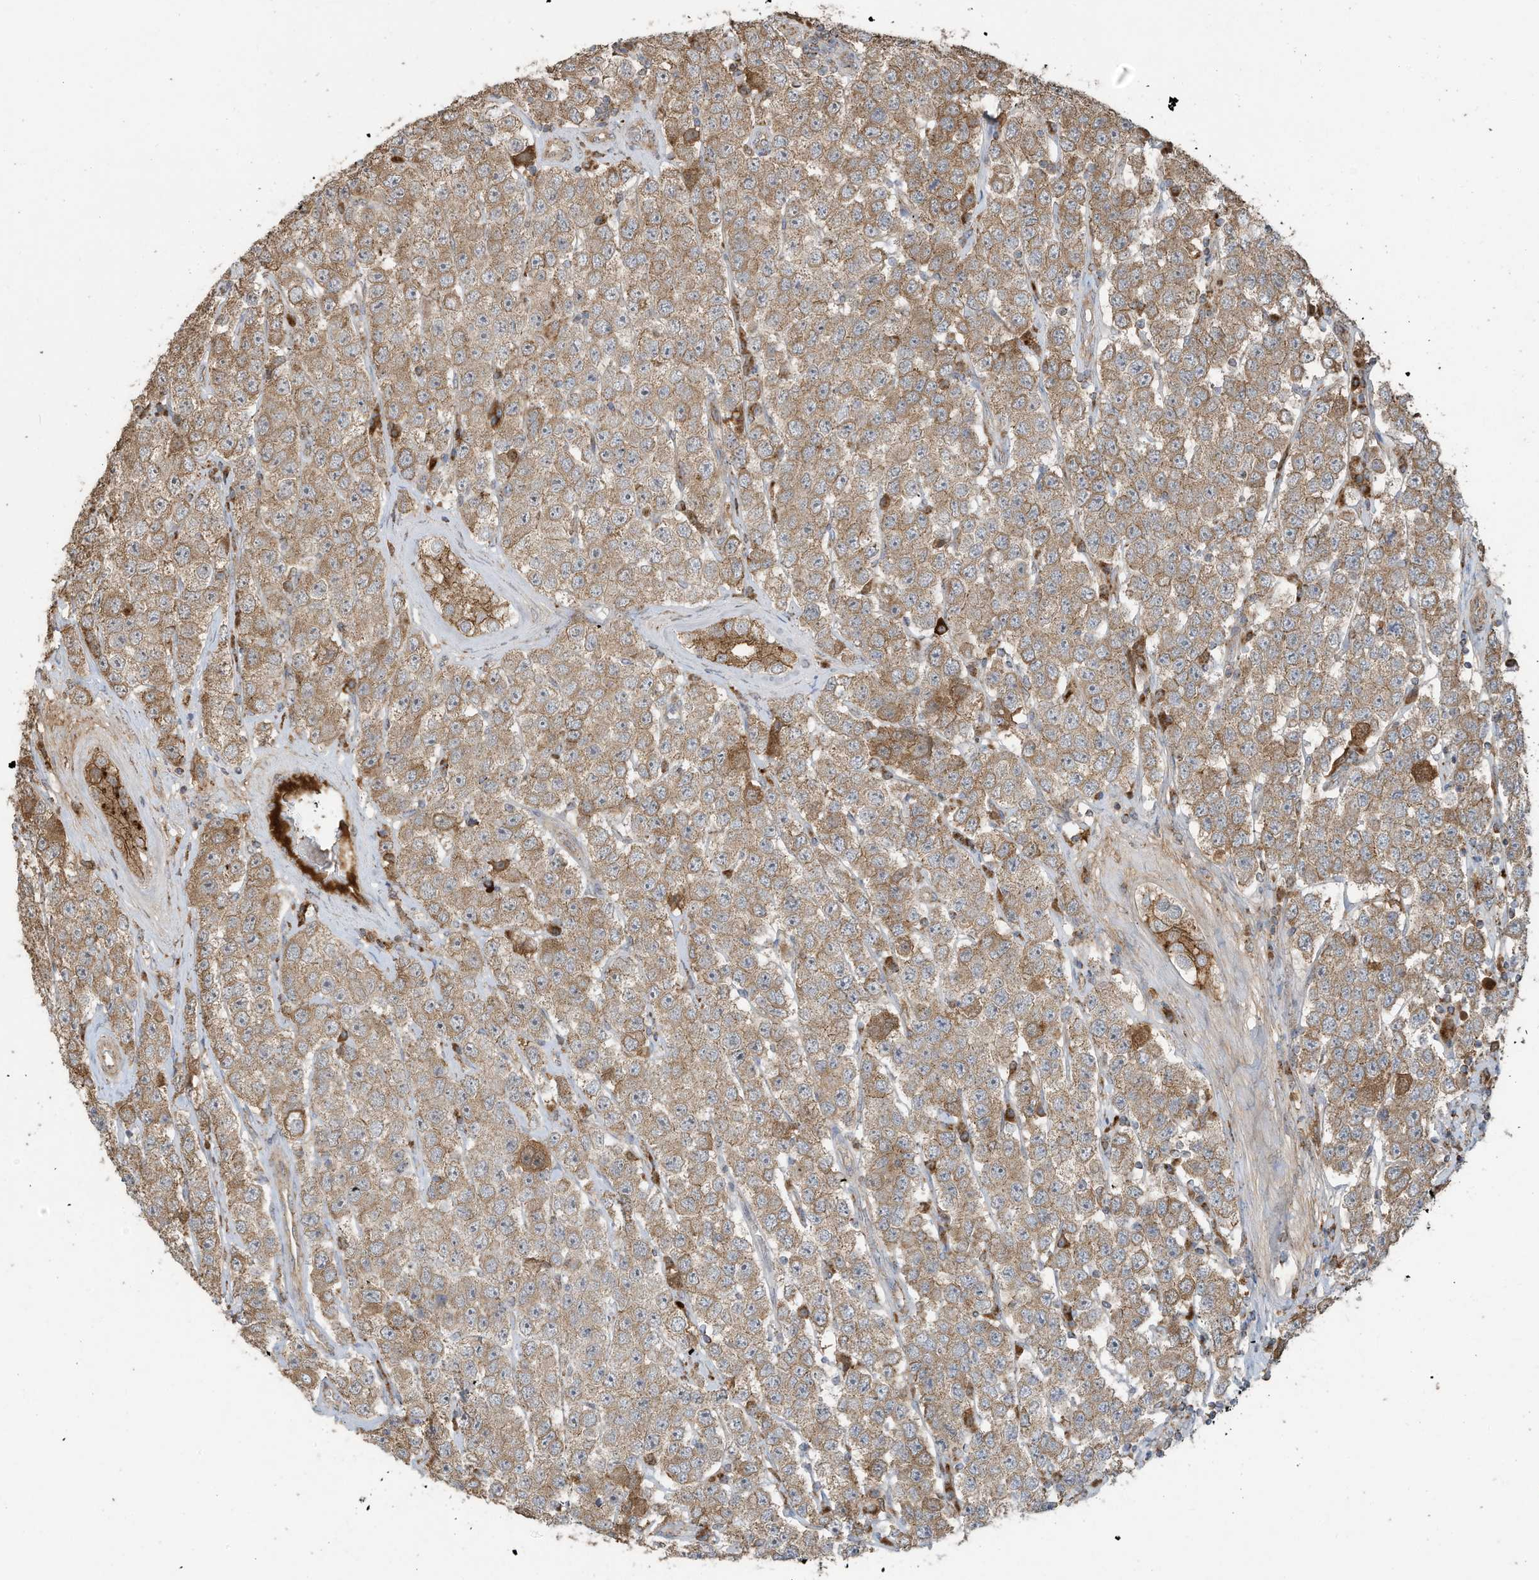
{"staining": {"intensity": "moderate", "quantity": ">75%", "location": "cytoplasmic/membranous"}, "tissue": "testis cancer", "cell_type": "Tumor cells", "image_type": "cancer", "snomed": [{"axis": "morphology", "description": "Seminoma, NOS"}, {"axis": "topography", "description": "Testis"}], "caption": "This histopathology image exhibits testis cancer stained with immunohistochemistry to label a protein in brown. The cytoplasmic/membranous of tumor cells show moderate positivity for the protein. Nuclei are counter-stained blue.", "gene": "C2orf74", "patient": {"sex": "male", "age": 28}}